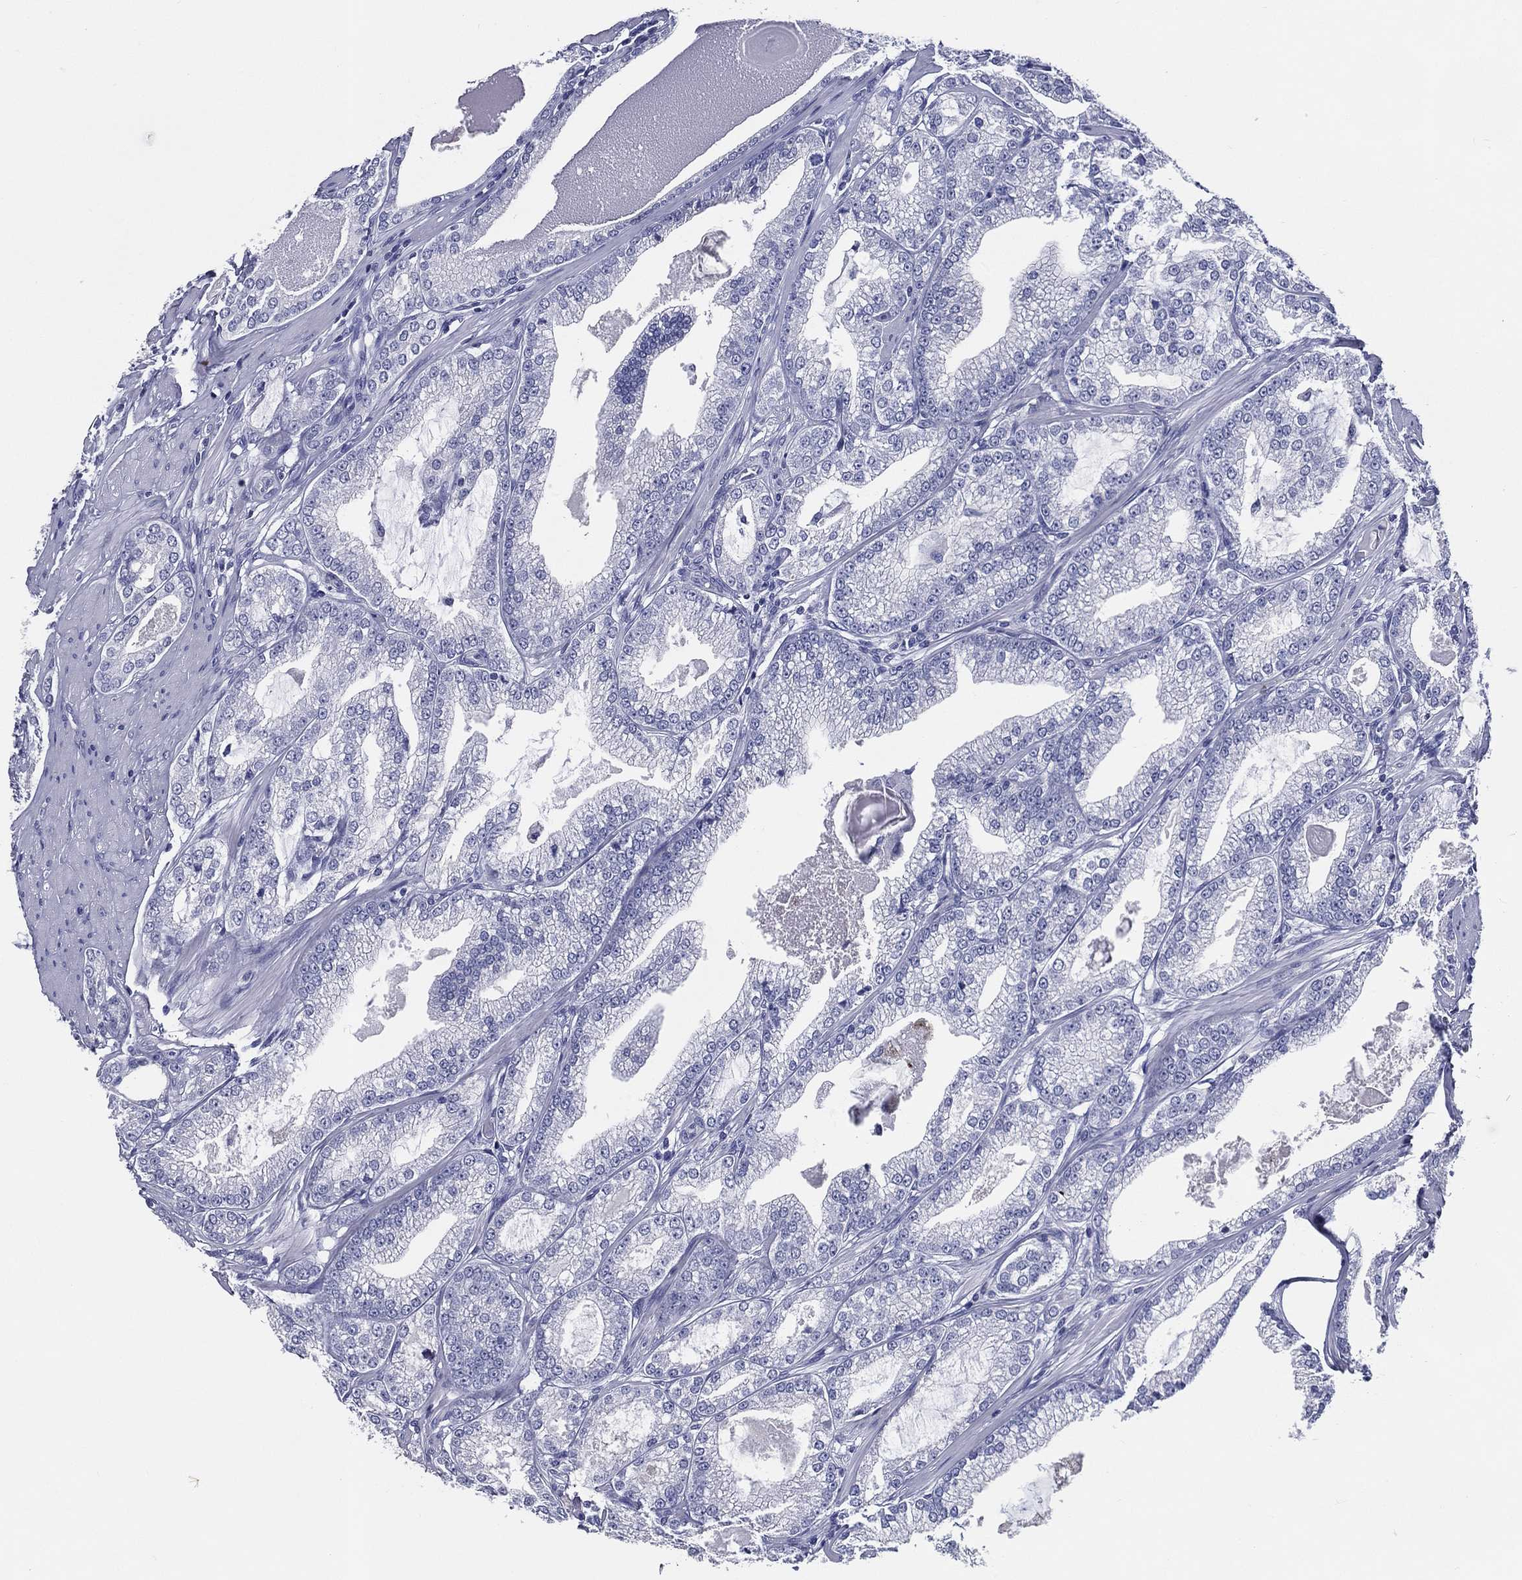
{"staining": {"intensity": "negative", "quantity": "none", "location": "none"}, "tissue": "prostate cancer", "cell_type": "Tumor cells", "image_type": "cancer", "snomed": [{"axis": "morphology", "description": "Adenocarcinoma, High grade"}, {"axis": "topography", "description": "Prostate and seminal vesicle, NOS"}], "caption": "Immunohistochemical staining of prostate adenocarcinoma (high-grade) exhibits no significant positivity in tumor cells. (Stains: DAB IHC with hematoxylin counter stain, Microscopy: brightfield microscopy at high magnification).", "gene": "ACE2", "patient": {"sex": "male", "age": 62}}